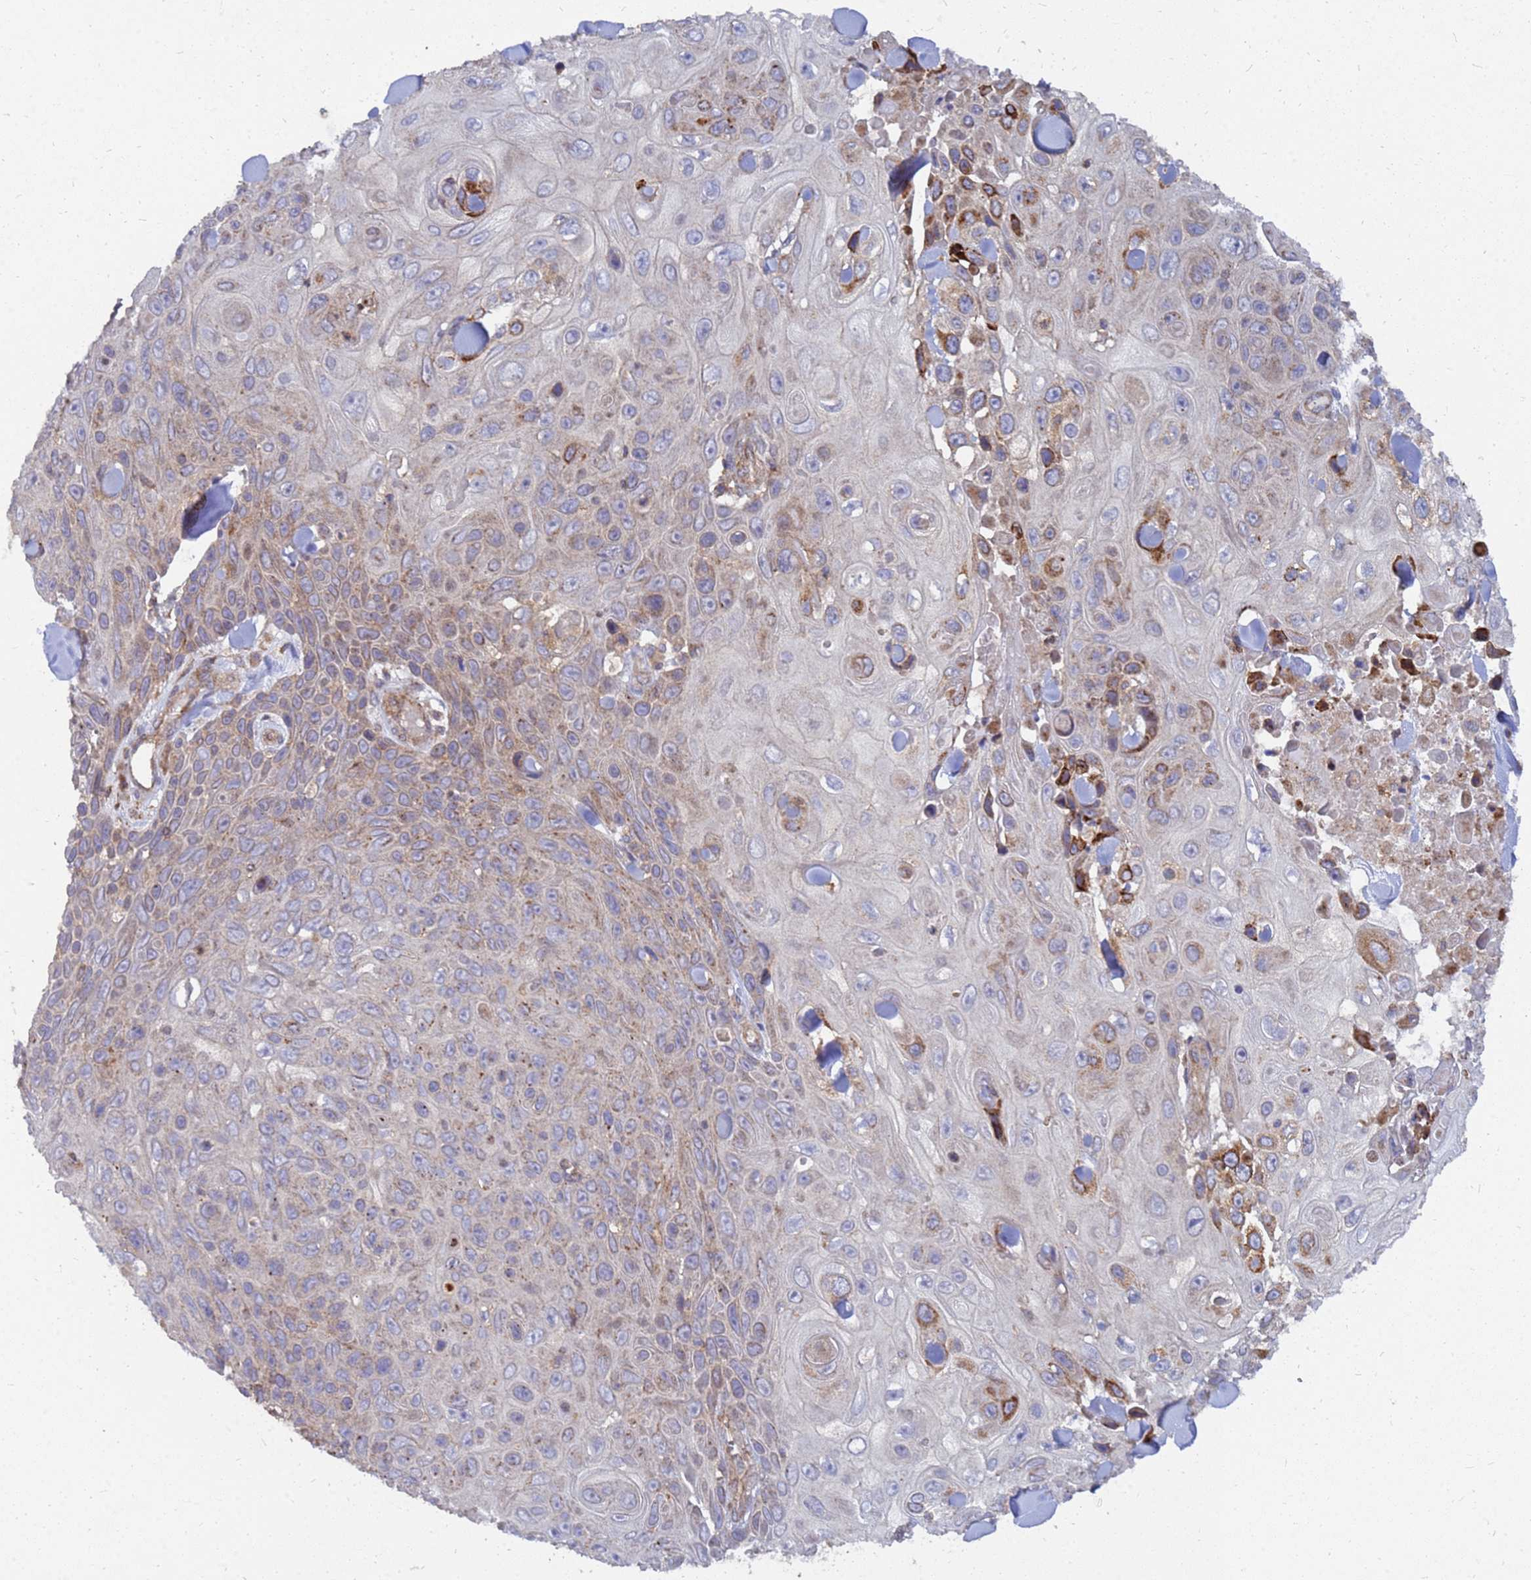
{"staining": {"intensity": "moderate", "quantity": "<25%", "location": "cytoplasmic/membranous"}, "tissue": "skin cancer", "cell_type": "Tumor cells", "image_type": "cancer", "snomed": [{"axis": "morphology", "description": "Squamous cell carcinoma, NOS"}, {"axis": "topography", "description": "Skin"}], "caption": "A brown stain highlights moderate cytoplasmic/membranous positivity of a protein in human squamous cell carcinoma (skin) tumor cells.", "gene": "CDC34", "patient": {"sex": "male", "age": 82}}